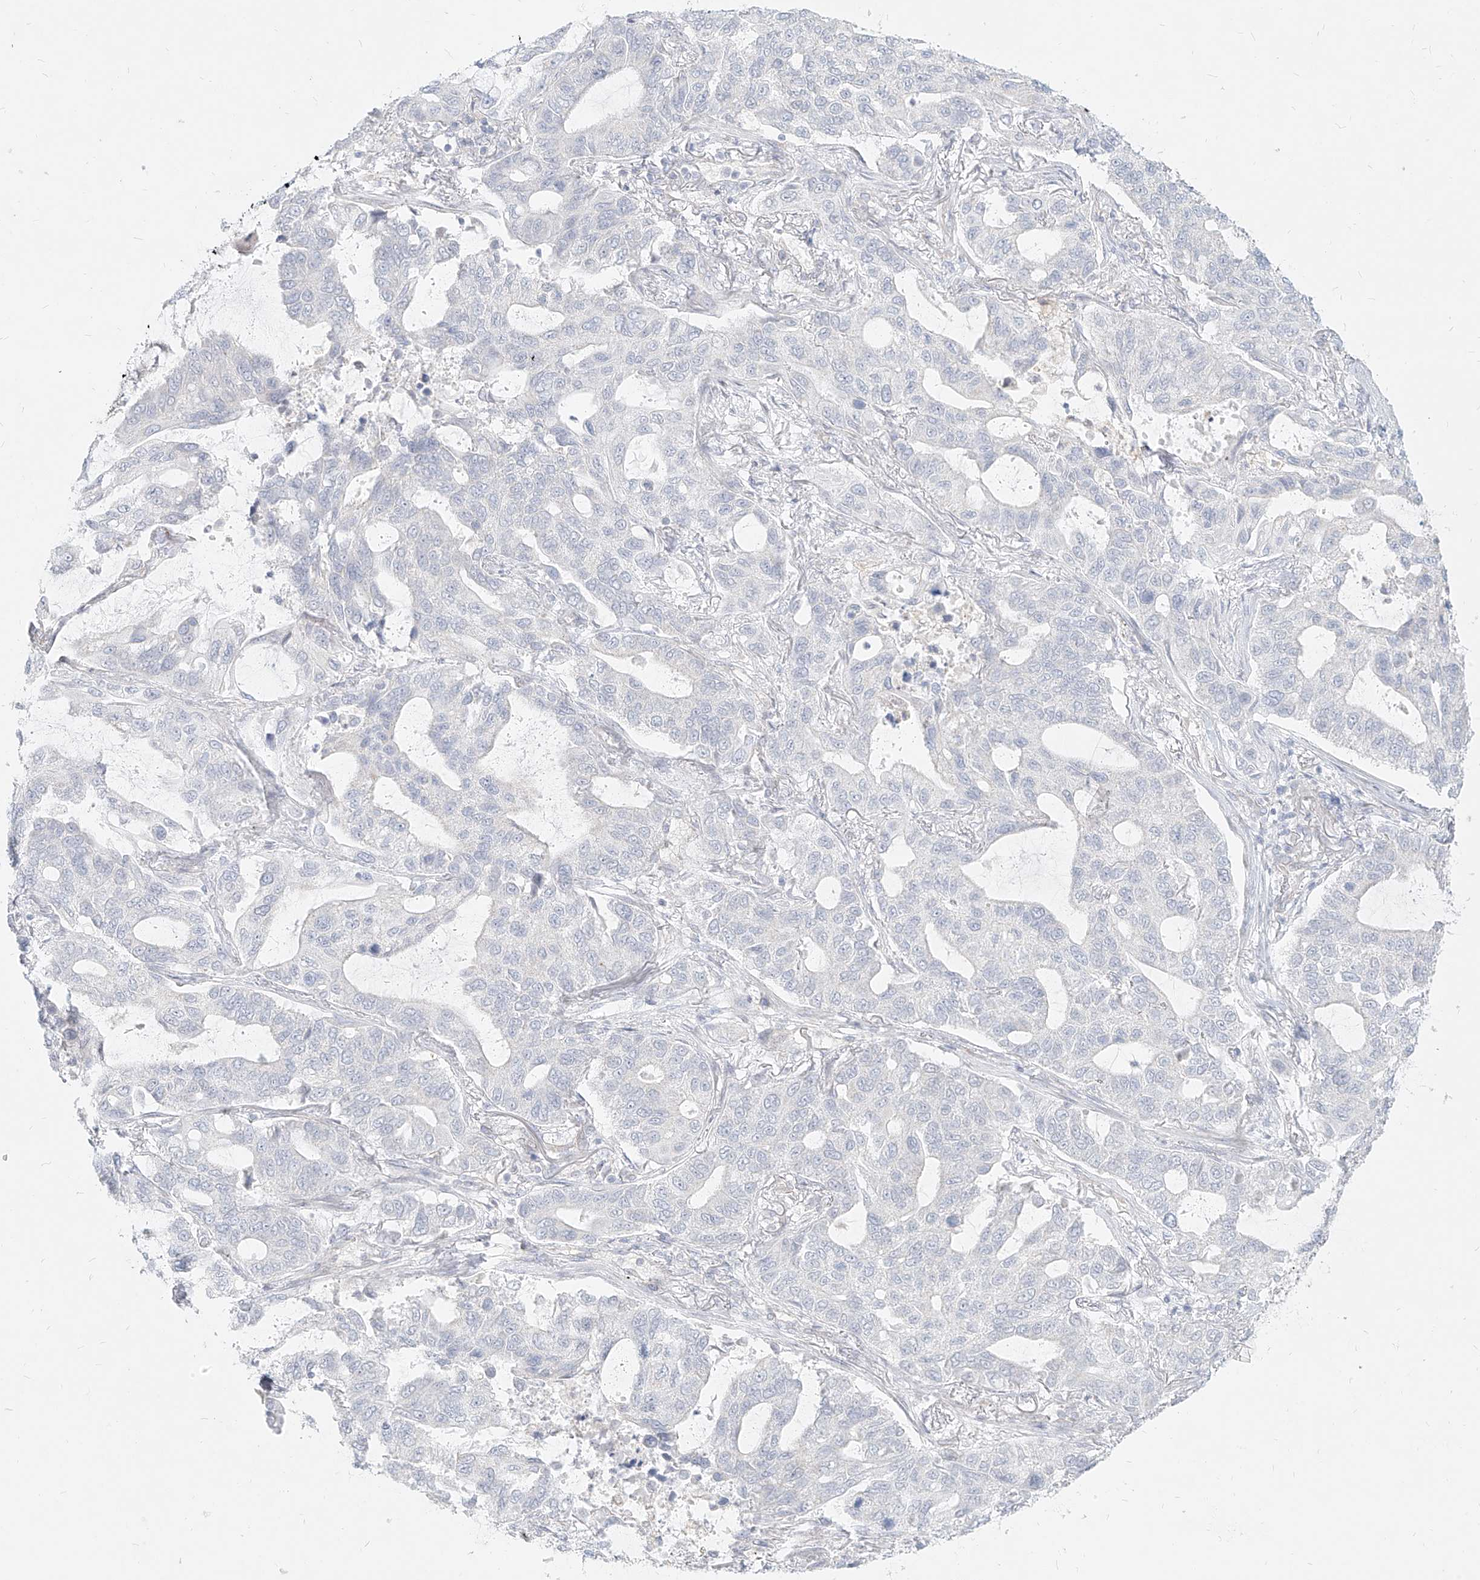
{"staining": {"intensity": "negative", "quantity": "none", "location": "none"}, "tissue": "lung cancer", "cell_type": "Tumor cells", "image_type": "cancer", "snomed": [{"axis": "morphology", "description": "Adenocarcinoma, NOS"}, {"axis": "topography", "description": "Lung"}], "caption": "The photomicrograph demonstrates no significant positivity in tumor cells of lung cancer.", "gene": "ITPKB", "patient": {"sex": "male", "age": 64}}